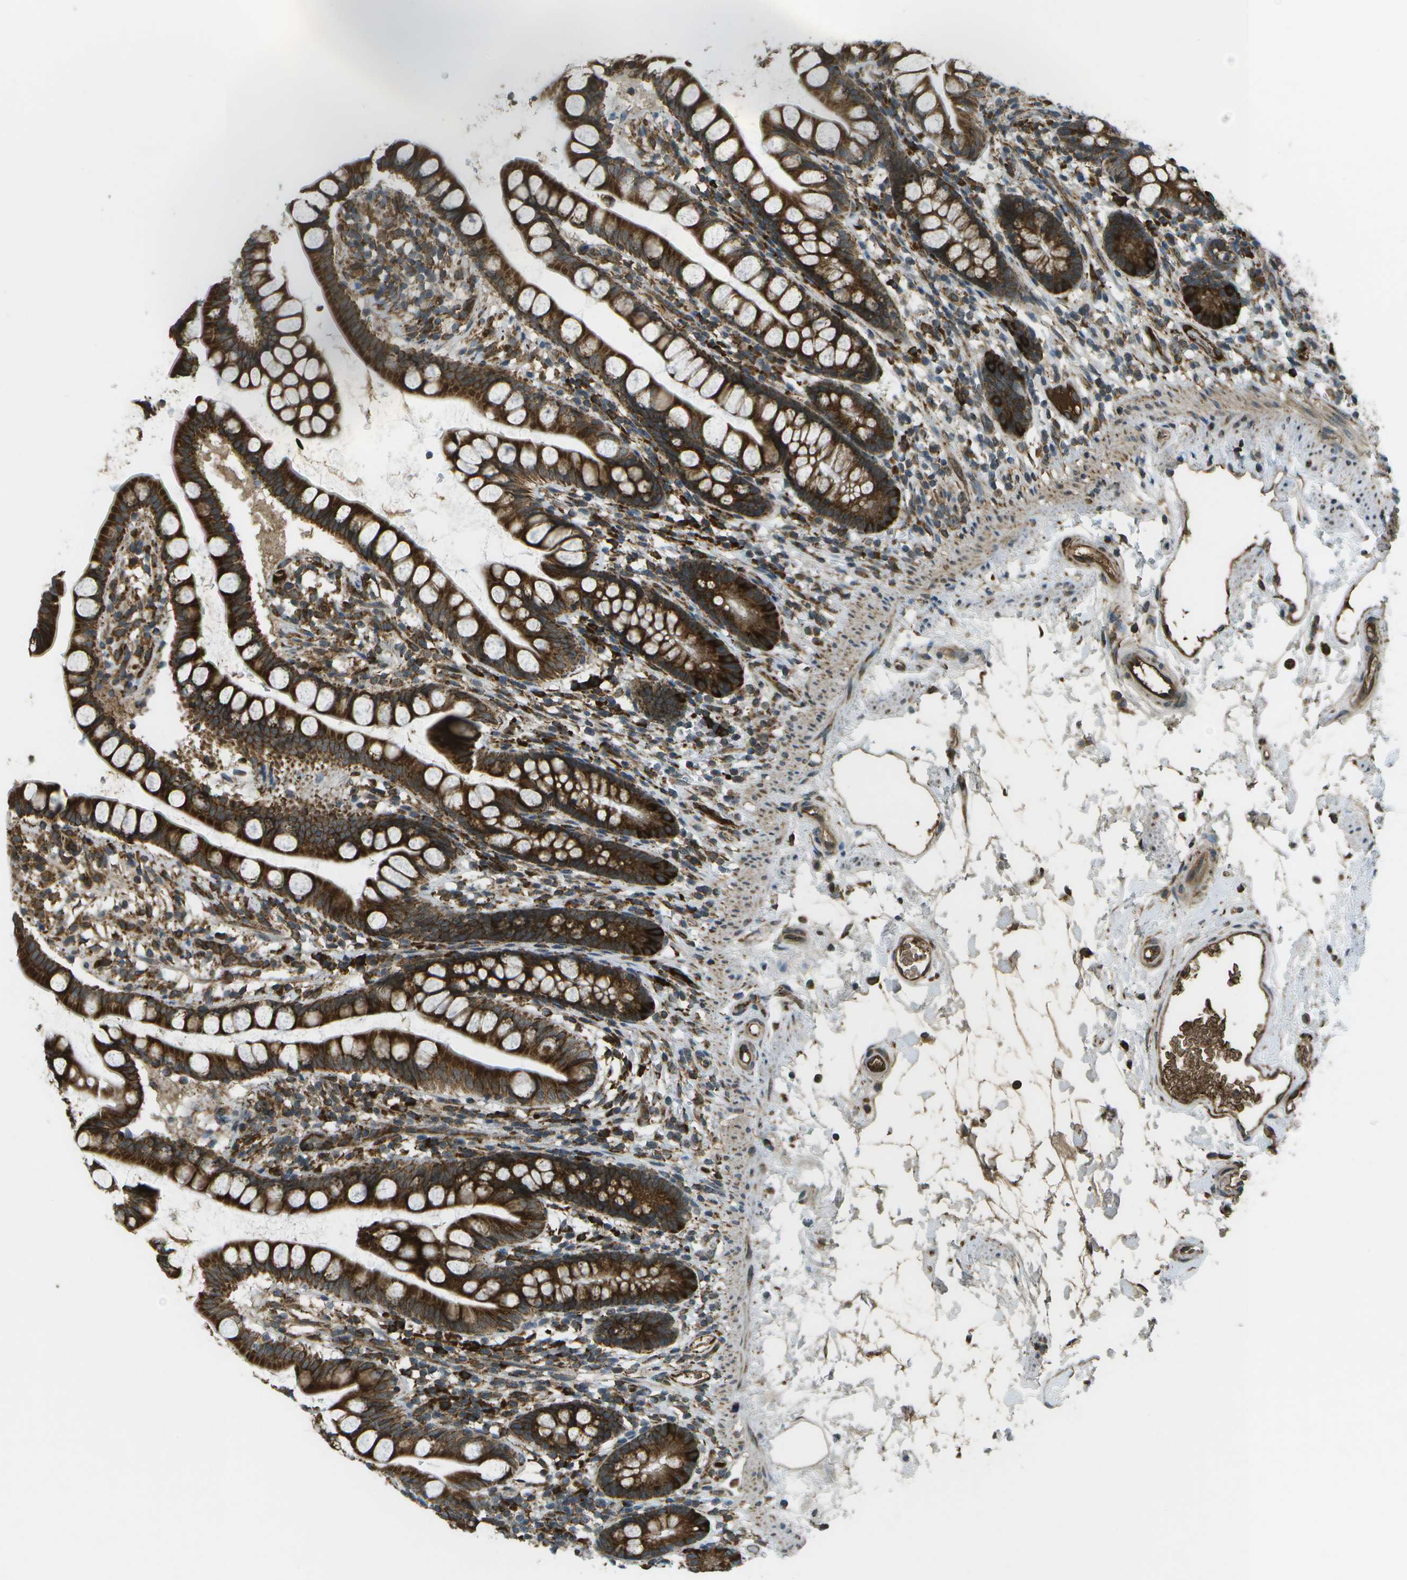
{"staining": {"intensity": "strong", "quantity": ">75%", "location": "cytoplasmic/membranous"}, "tissue": "small intestine", "cell_type": "Glandular cells", "image_type": "normal", "snomed": [{"axis": "morphology", "description": "Normal tissue, NOS"}, {"axis": "topography", "description": "Small intestine"}], "caption": "Protein positivity by immunohistochemistry displays strong cytoplasmic/membranous staining in about >75% of glandular cells in unremarkable small intestine. Ihc stains the protein in brown and the nuclei are stained blue.", "gene": "USP30", "patient": {"sex": "female", "age": 84}}